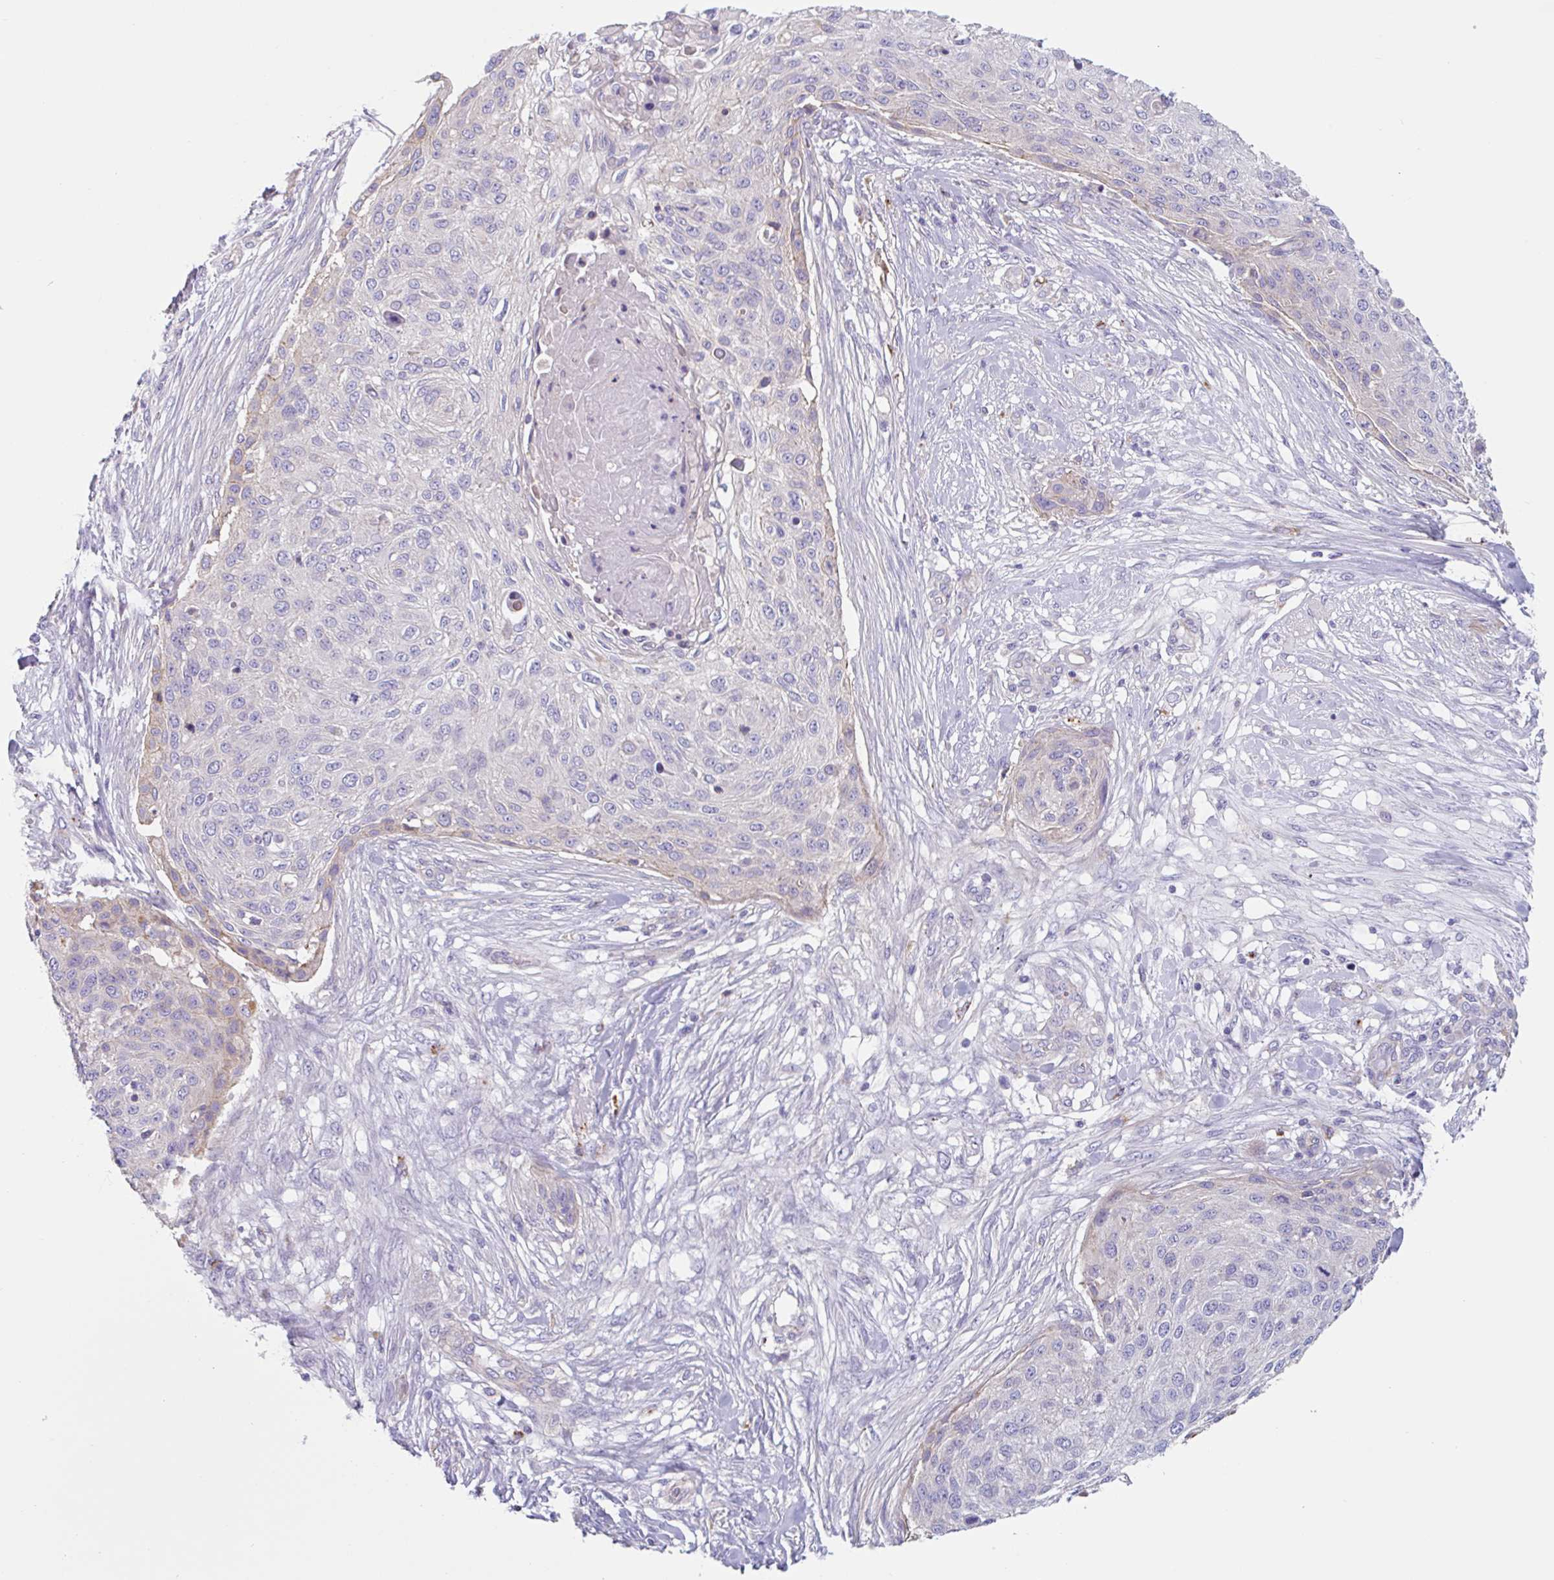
{"staining": {"intensity": "weak", "quantity": "<25%", "location": "cytoplasmic/membranous"}, "tissue": "skin cancer", "cell_type": "Tumor cells", "image_type": "cancer", "snomed": [{"axis": "morphology", "description": "Squamous cell carcinoma, NOS"}, {"axis": "topography", "description": "Skin"}], "caption": "Protein analysis of skin cancer (squamous cell carcinoma) displays no significant expression in tumor cells.", "gene": "LENG9", "patient": {"sex": "female", "age": 87}}